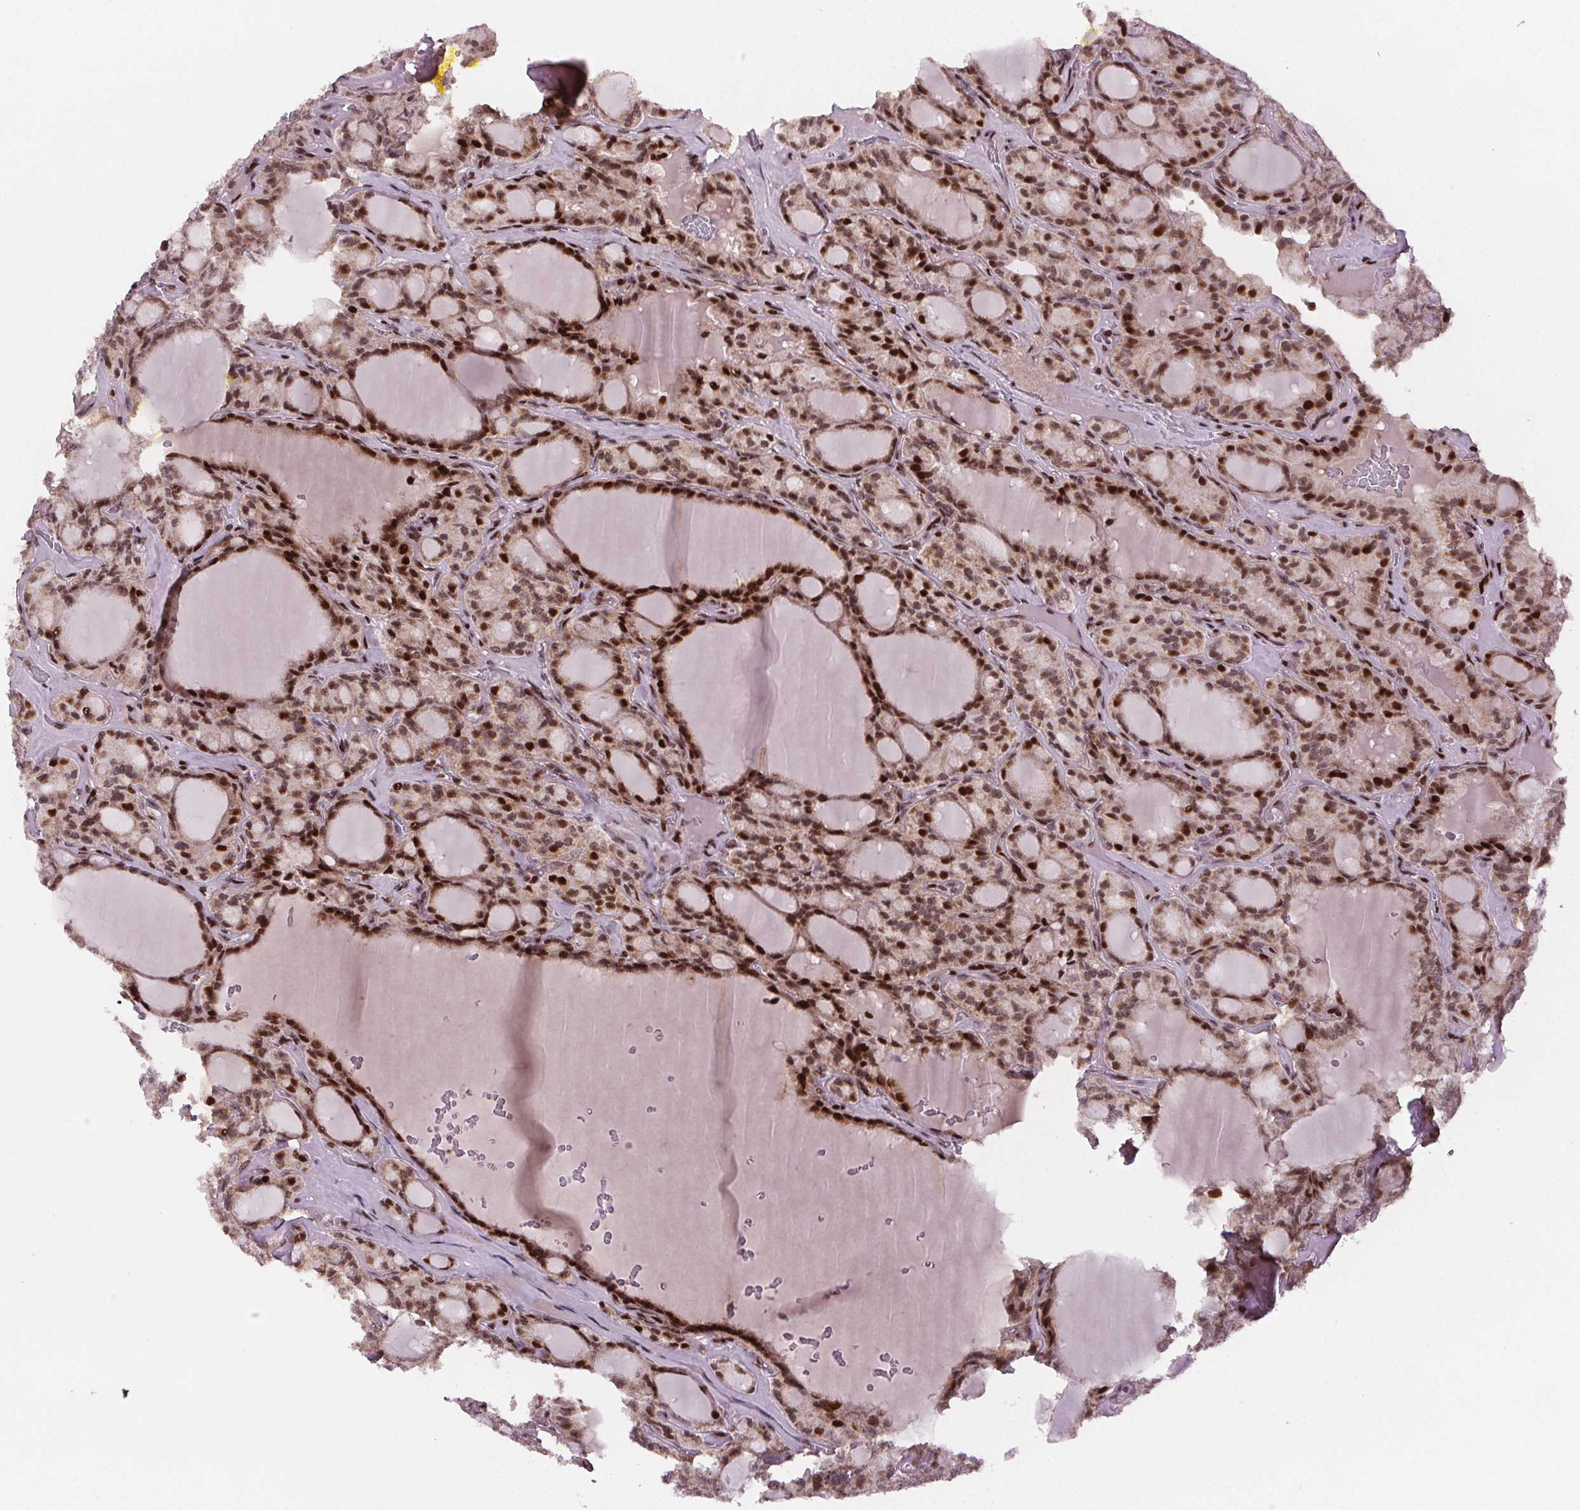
{"staining": {"intensity": "moderate", "quantity": ">75%", "location": "cytoplasmic/membranous,nuclear"}, "tissue": "thyroid cancer", "cell_type": "Tumor cells", "image_type": "cancer", "snomed": [{"axis": "morphology", "description": "Papillary adenocarcinoma, NOS"}, {"axis": "topography", "description": "Thyroid gland"}], "caption": "This micrograph reveals immunohistochemistry staining of human thyroid cancer, with medium moderate cytoplasmic/membranous and nuclear staining in approximately >75% of tumor cells.", "gene": "SNRNP35", "patient": {"sex": "male", "age": 87}}